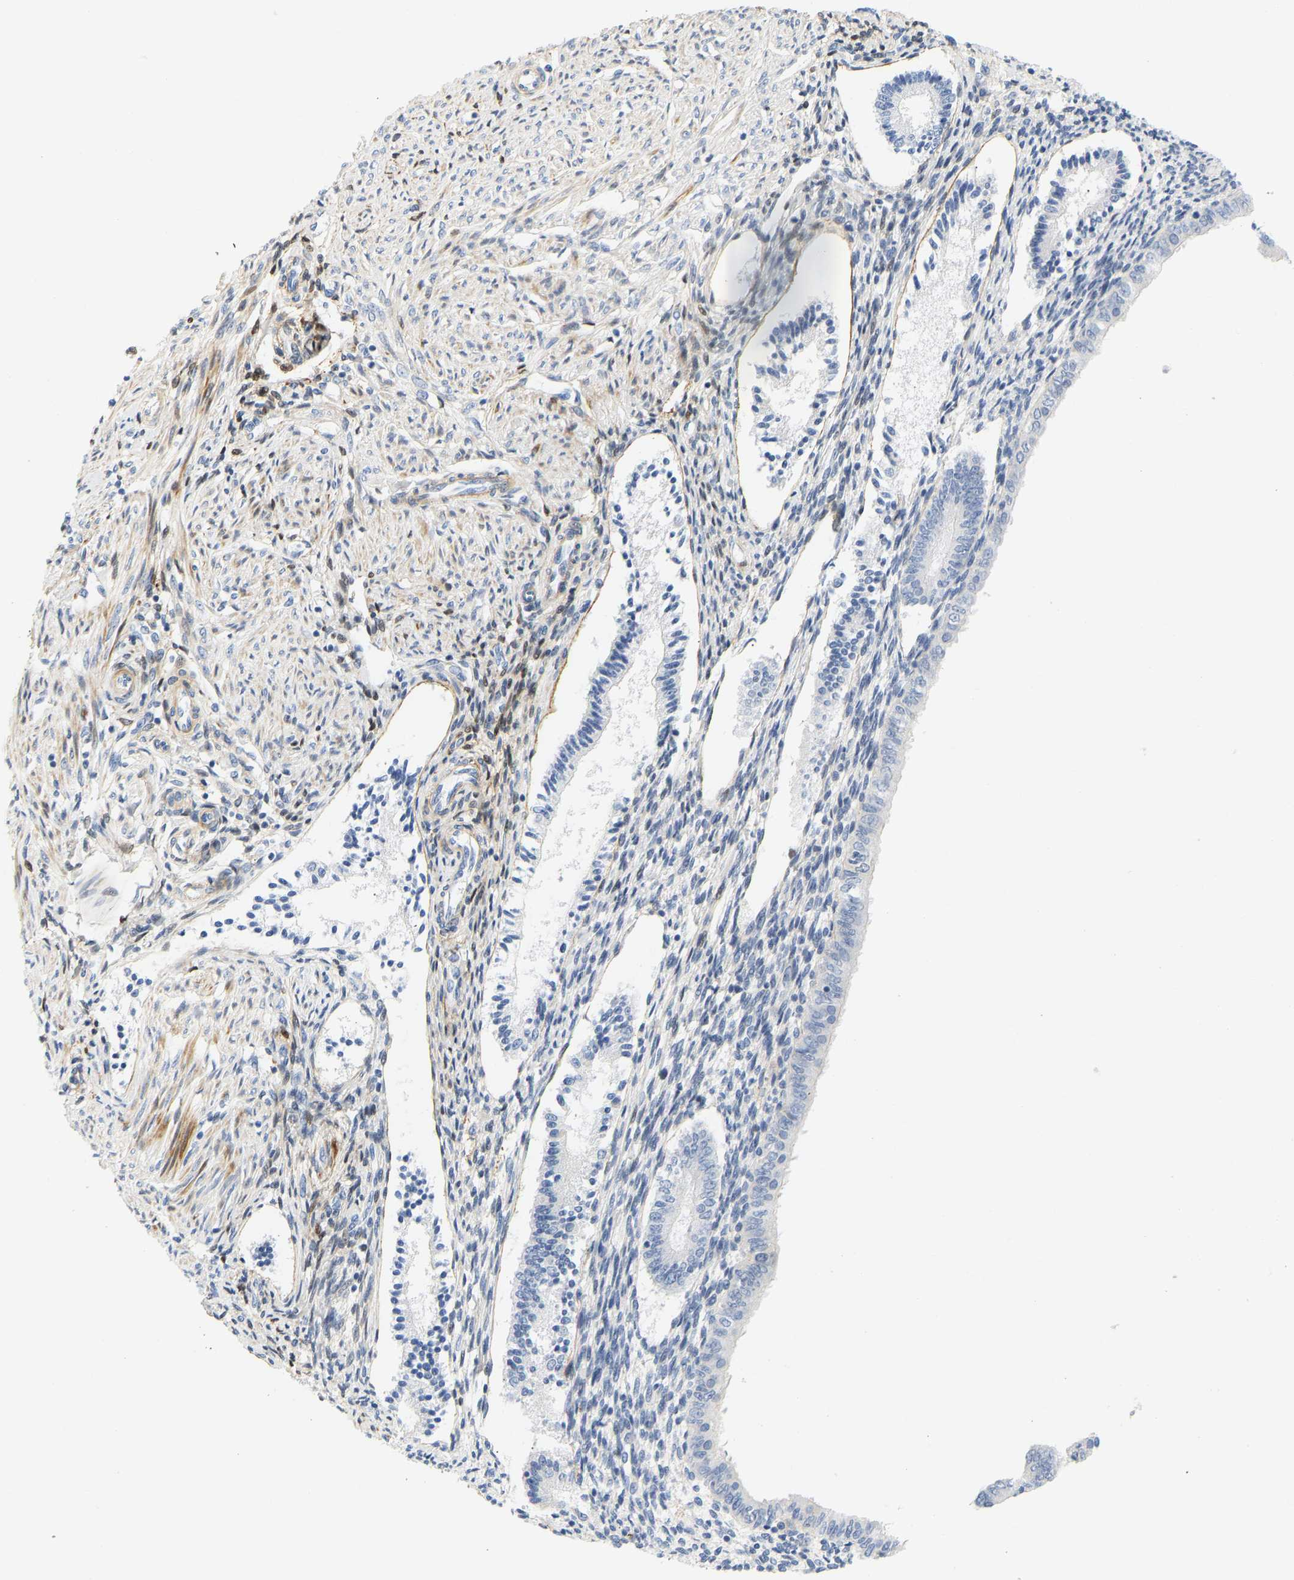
{"staining": {"intensity": "moderate", "quantity": "25%-75%", "location": "cytoplasmic/membranous"}, "tissue": "endometrium", "cell_type": "Cells in endometrial stroma", "image_type": "normal", "snomed": [{"axis": "morphology", "description": "Normal tissue, NOS"}, {"axis": "topography", "description": "Endometrium"}], "caption": "Cells in endometrial stroma show moderate cytoplasmic/membranous expression in approximately 25%-75% of cells in unremarkable endometrium.", "gene": "SLC30A7", "patient": {"sex": "female", "age": 42}}